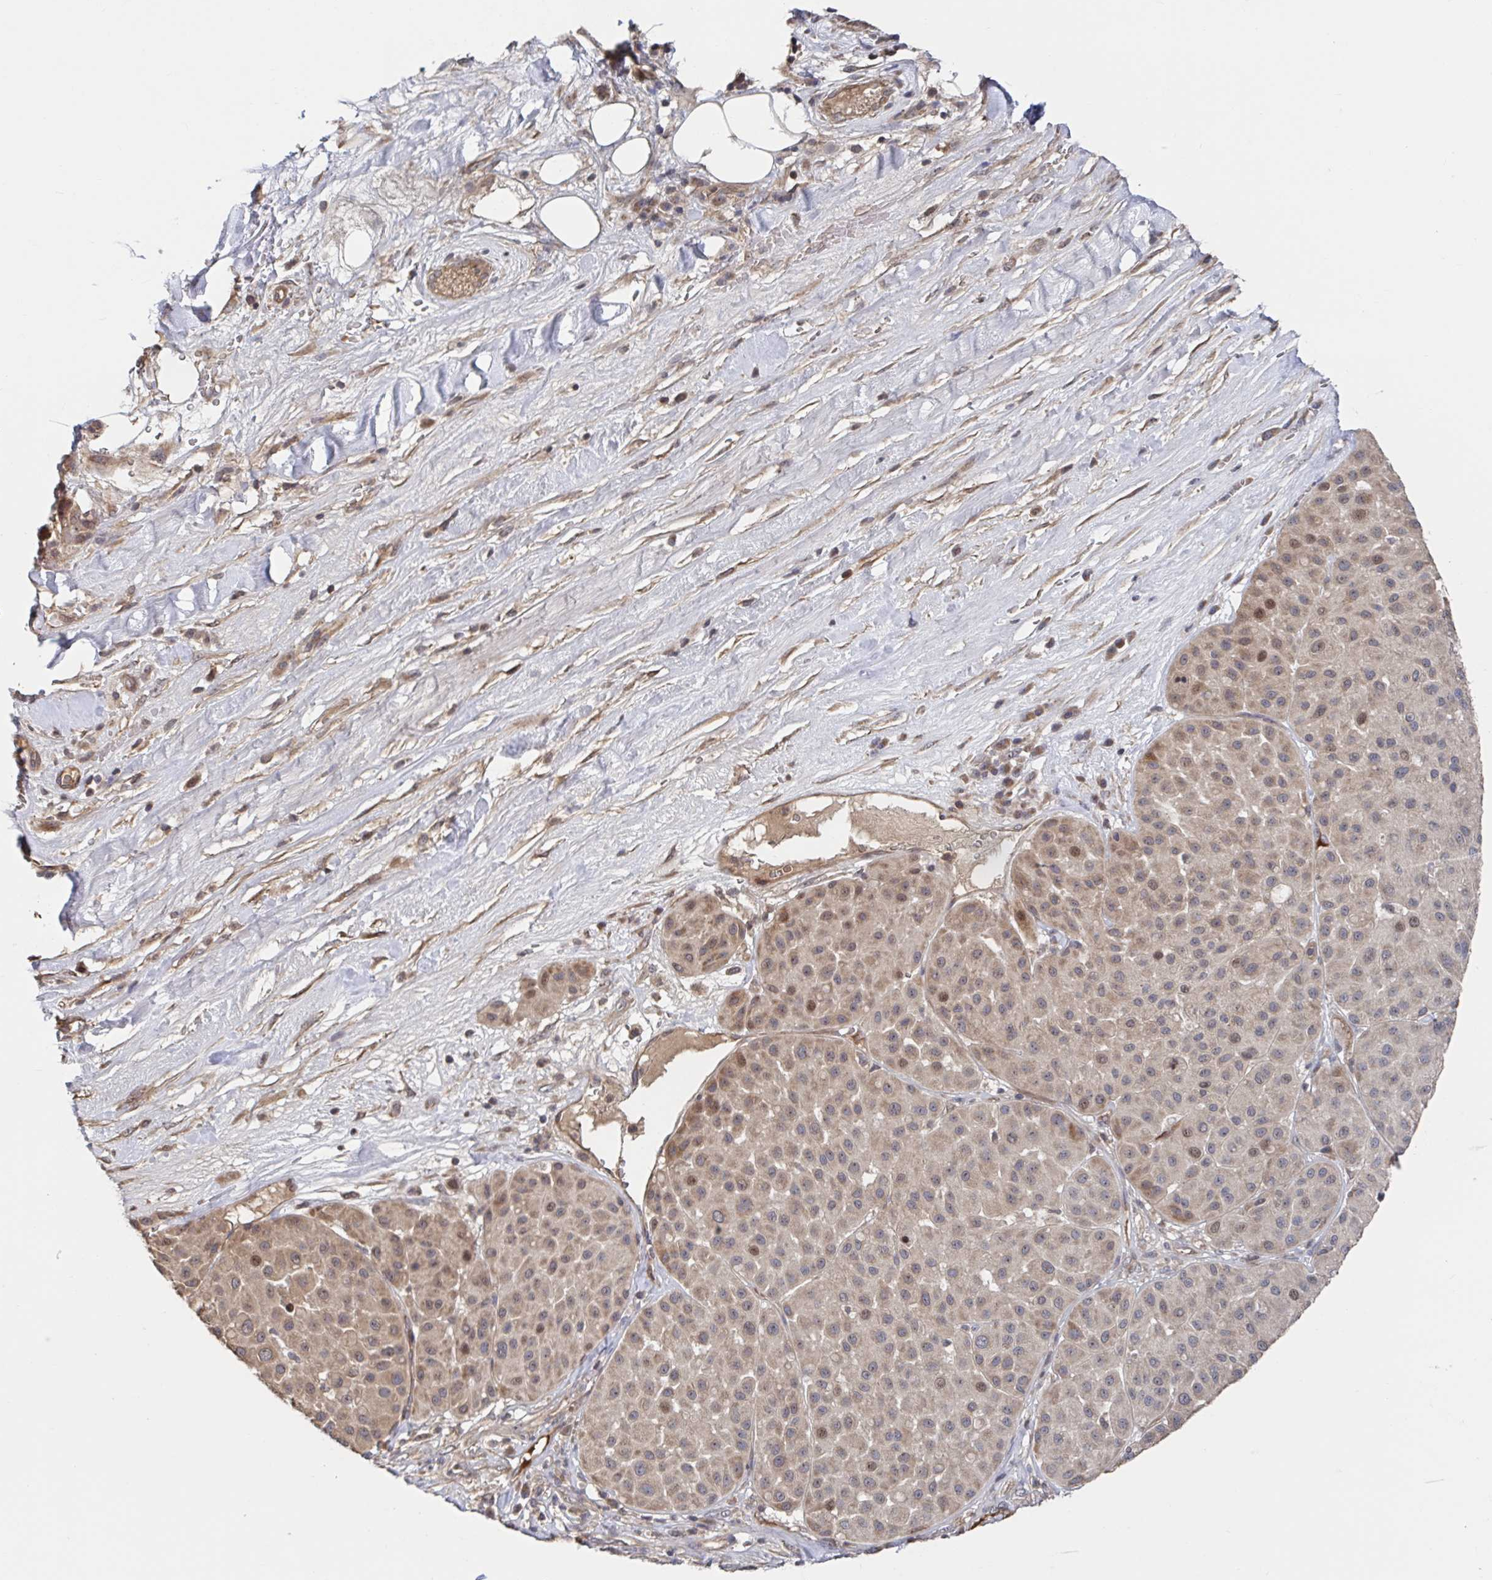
{"staining": {"intensity": "weak", "quantity": "25%-75%", "location": "cytoplasmic/membranous,nuclear"}, "tissue": "melanoma", "cell_type": "Tumor cells", "image_type": "cancer", "snomed": [{"axis": "morphology", "description": "Malignant melanoma, Metastatic site"}, {"axis": "topography", "description": "Smooth muscle"}], "caption": "This photomicrograph shows immunohistochemistry (IHC) staining of melanoma, with low weak cytoplasmic/membranous and nuclear expression in approximately 25%-75% of tumor cells.", "gene": "DHRS12", "patient": {"sex": "male", "age": 41}}